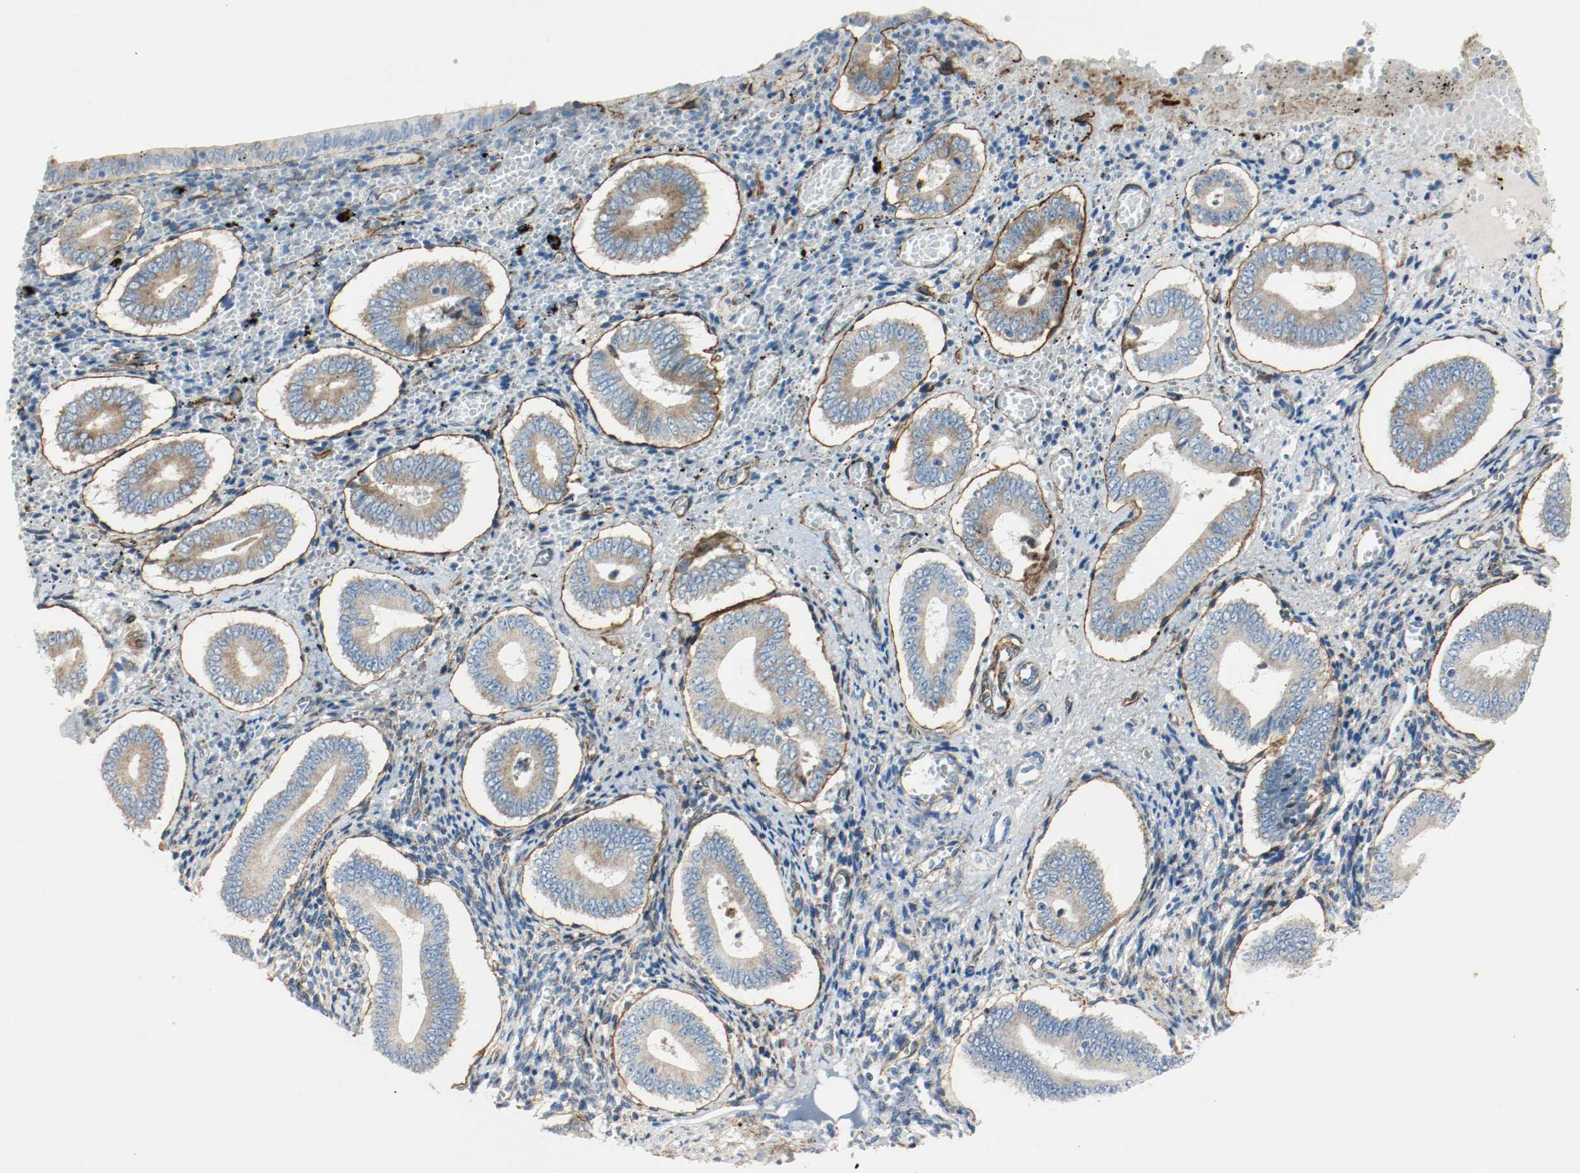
{"staining": {"intensity": "negative", "quantity": "none", "location": "none"}, "tissue": "endometrium", "cell_type": "Cells in endometrial stroma", "image_type": "normal", "snomed": [{"axis": "morphology", "description": "Normal tissue, NOS"}, {"axis": "topography", "description": "Endometrium"}], "caption": "Immunohistochemistry micrograph of unremarkable endometrium: human endometrium stained with DAB (3,3'-diaminobenzidine) demonstrates no significant protein staining in cells in endometrial stroma. (DAB (3,3'-diaminobenzidine) immunohistochemistry (IHC), high magnification).", "gene": "LAMB1", "patient": {"sex": "female", "age": 42}}